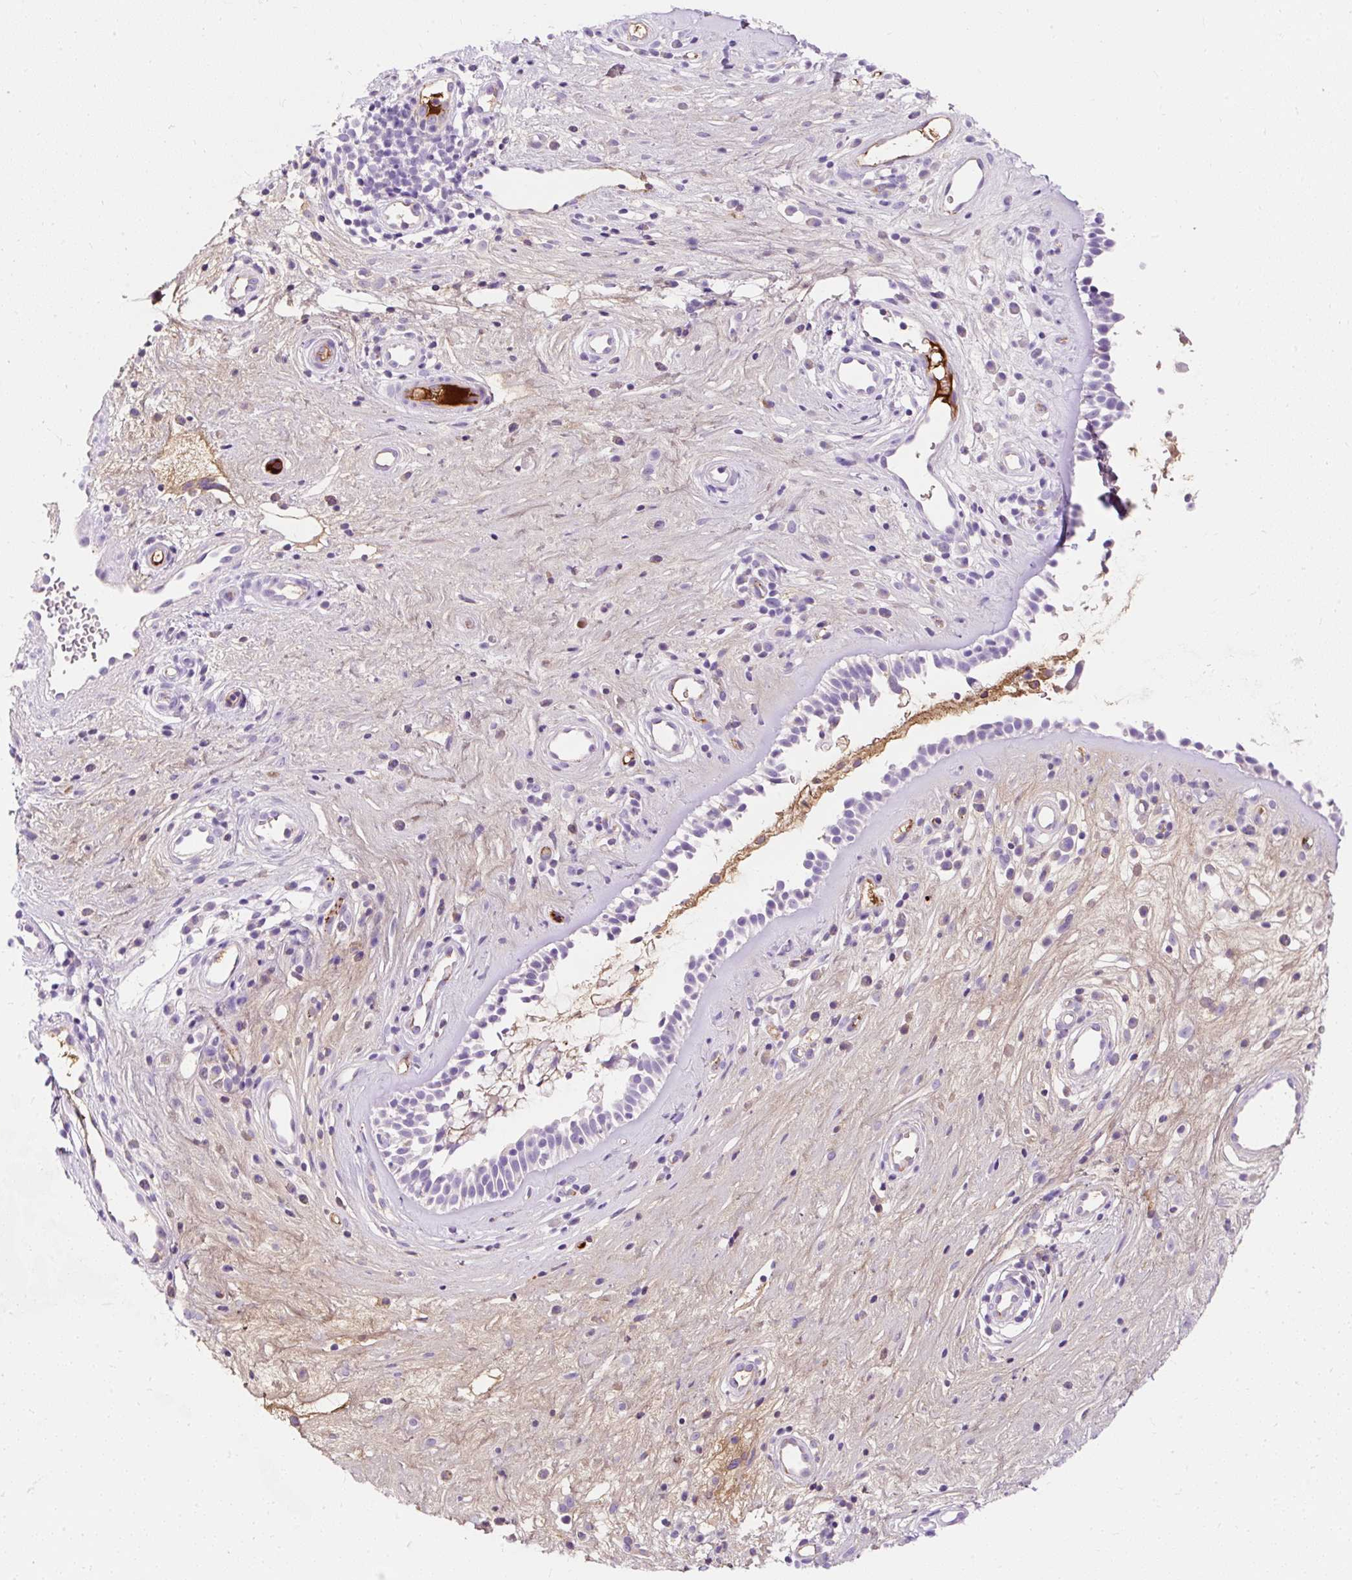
{"staining": {"intensity": "negative", "quantity": "none", "location": "none"}, "tissue": "nasopharynx", "cell_type": "Respiratory epithelial cells", "image_type": "normal", "snomed": [{"axis": "morphology", "description": "Normal tissue, NOS"}, {"axis": "topography", "description": "Nasopharynx"}], "caption": "Protein analysis of unremarkable nasopharynx demonstrates no significant expression in respiratory epithelial cells. The staining was performed using DAB to visualize the protein expression in brown, while the nuclei were stained in blue with hematoxylin (Magnification: 20x).", "gene": "APOC2", "patient": {"sex": "male", "age": 32}}